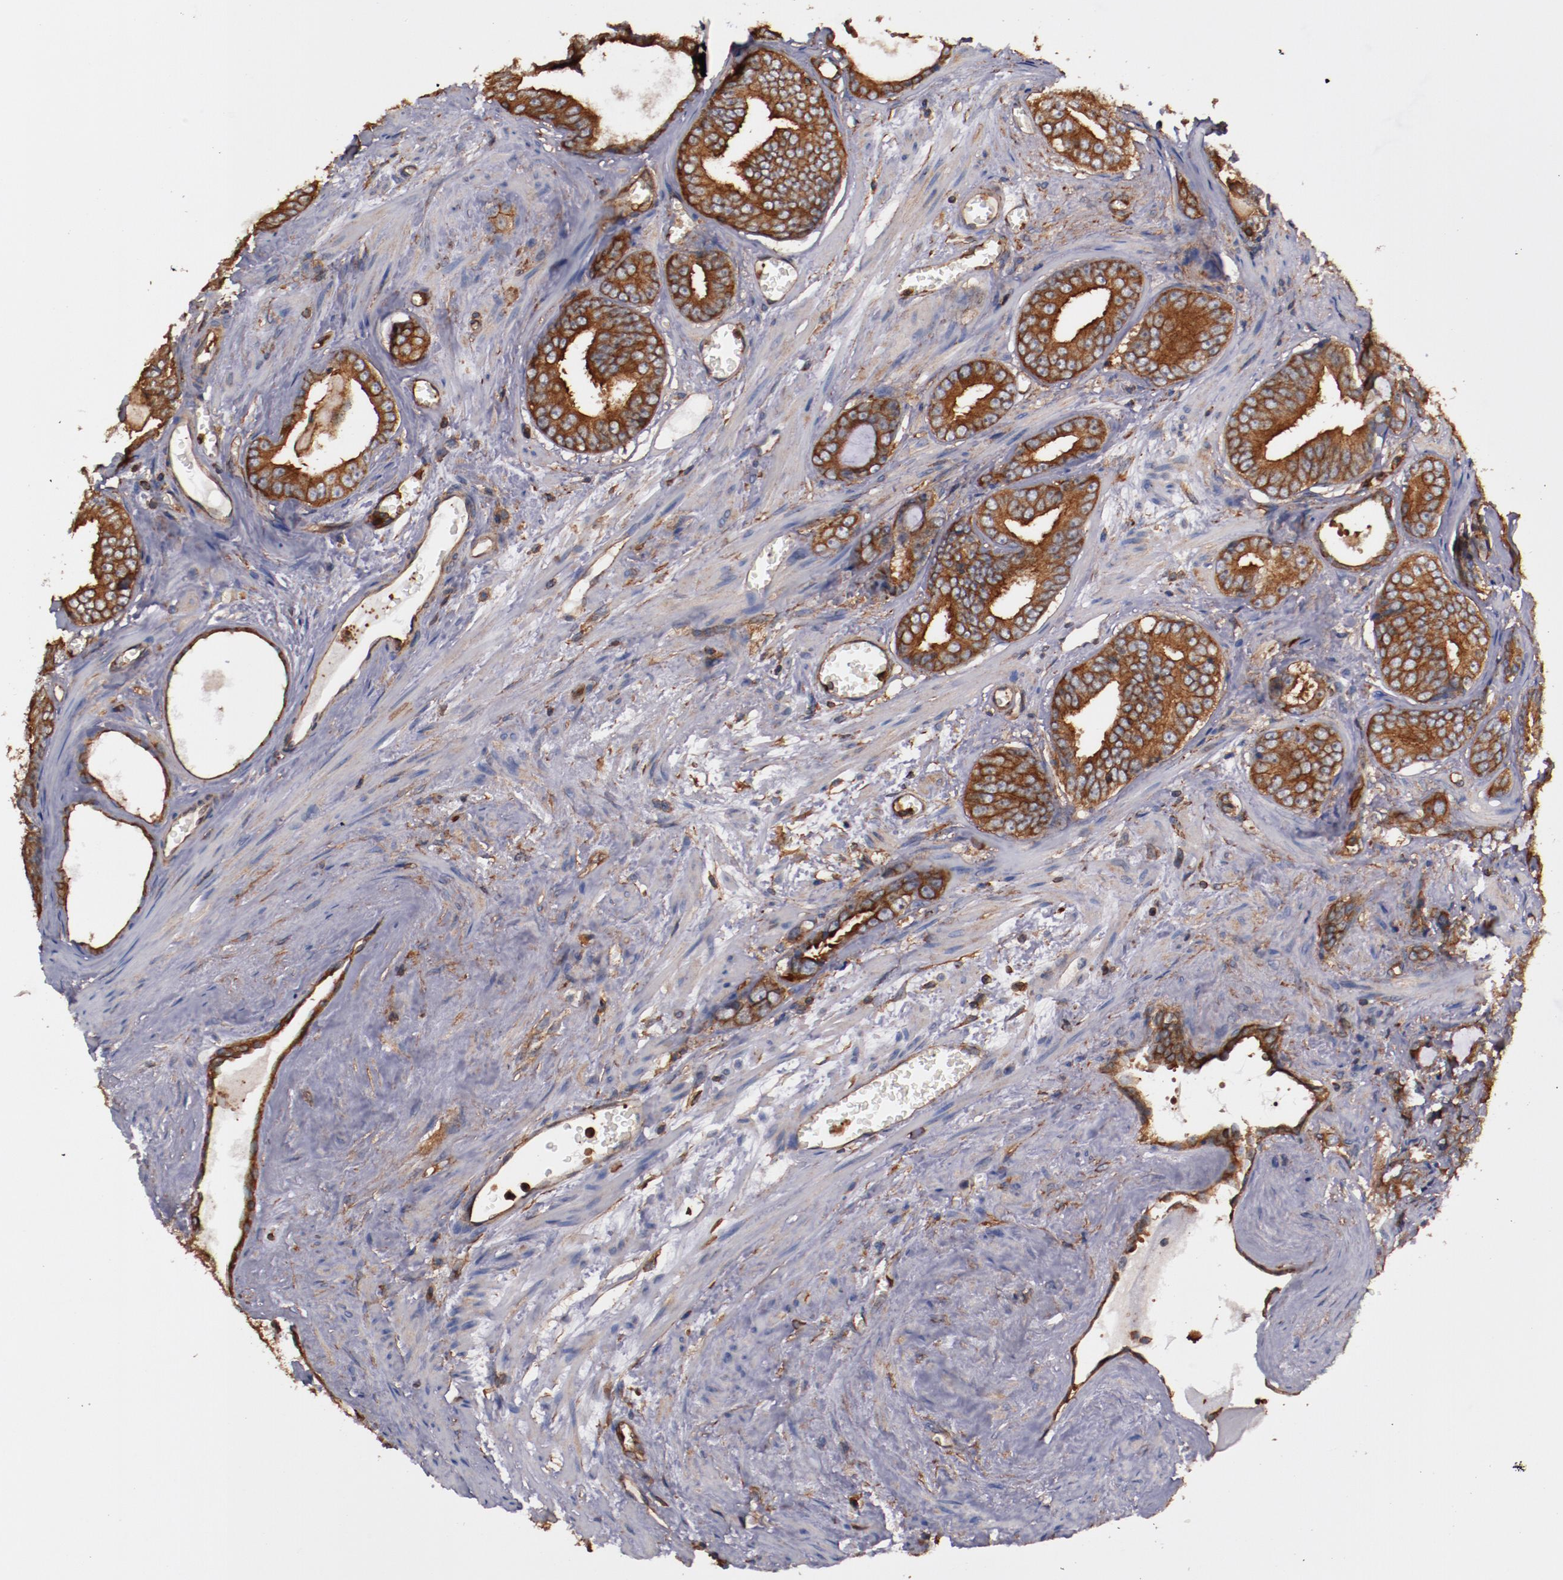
{"staining": {"intensity": "strong", "quantity": ">75%", "location": "cytoplasmic/membranous"}, "tissue": "prostate cancer", "cell_type": "Tumor cells", "image_type": "cancer", "snomed": [{"axis": "morphology", "description": "Adenocarcinoma, Medium grade"}, {"axis": "topography", "description": "Prostate"}], "caption": "Prostate cancer was stained to show a protein in brown. There is high levels of strong cytoplasmic/membranous expression in approximately >75% of tumor cells.", "gene": "TMOD3", "patient": {"sex": "male", "age": 79}}